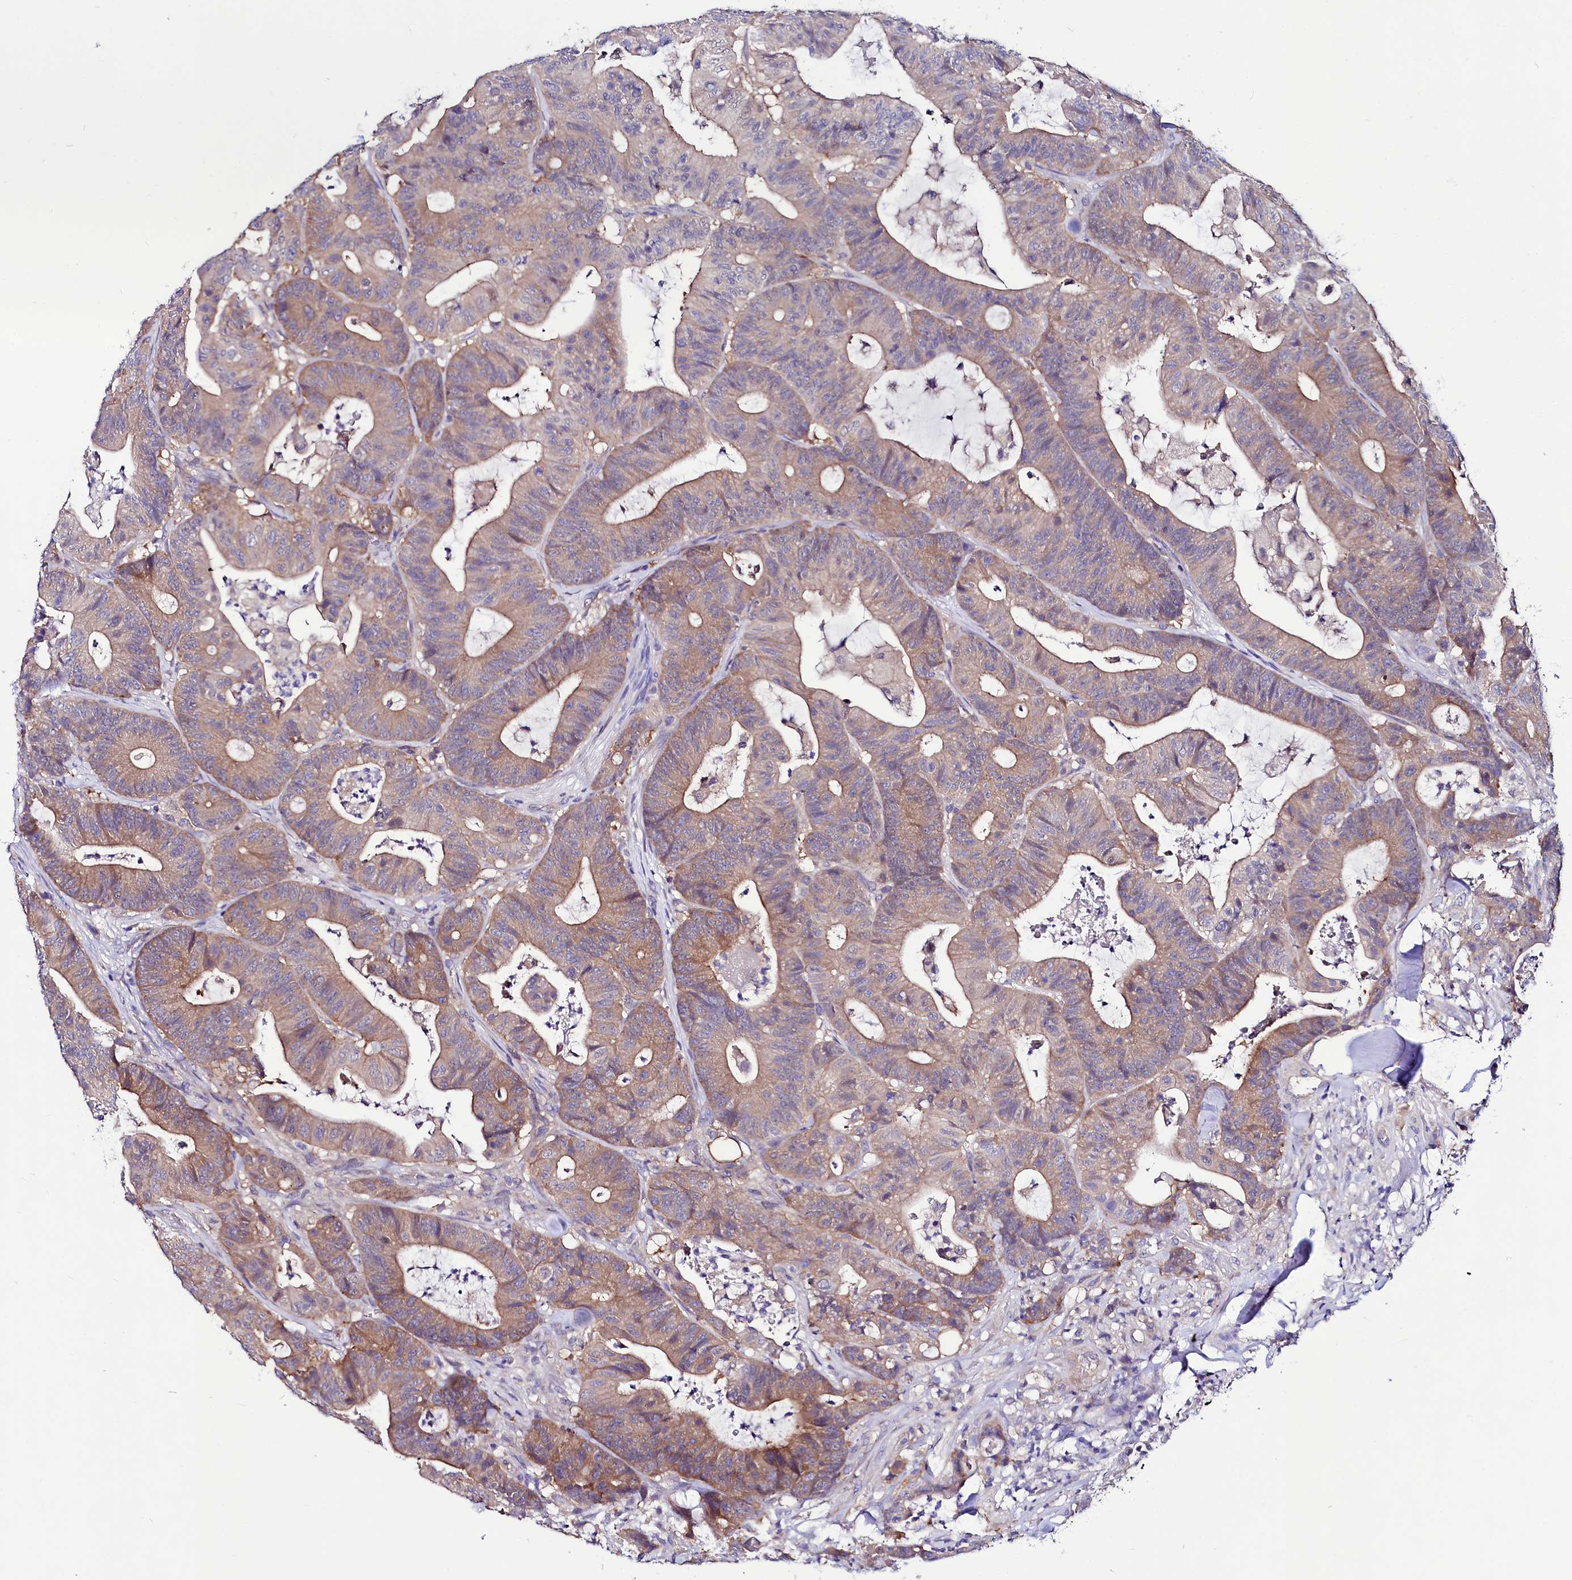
{"staining": {"intensity": "moderate", "quantity": "<25%", "location": "cytoplasmic/membranous"}, "tissue": "colorectal cancer", "cell_type": "Tumor cells", "image_type": "cancer", "snomed": [{"axis": "morphology", "description": "Adenocarcinoma, NOS"}, {"axis": "topography", "description": "Colon"}], "caption": "Human colorectal adenocarcinoma stained with a brown dye displays moderate cytoplasmic/membranous positive positivity in about <25% of tumor cells.", "gene": "ABHD5", "patient": {"sex": "female", "age": 84}}